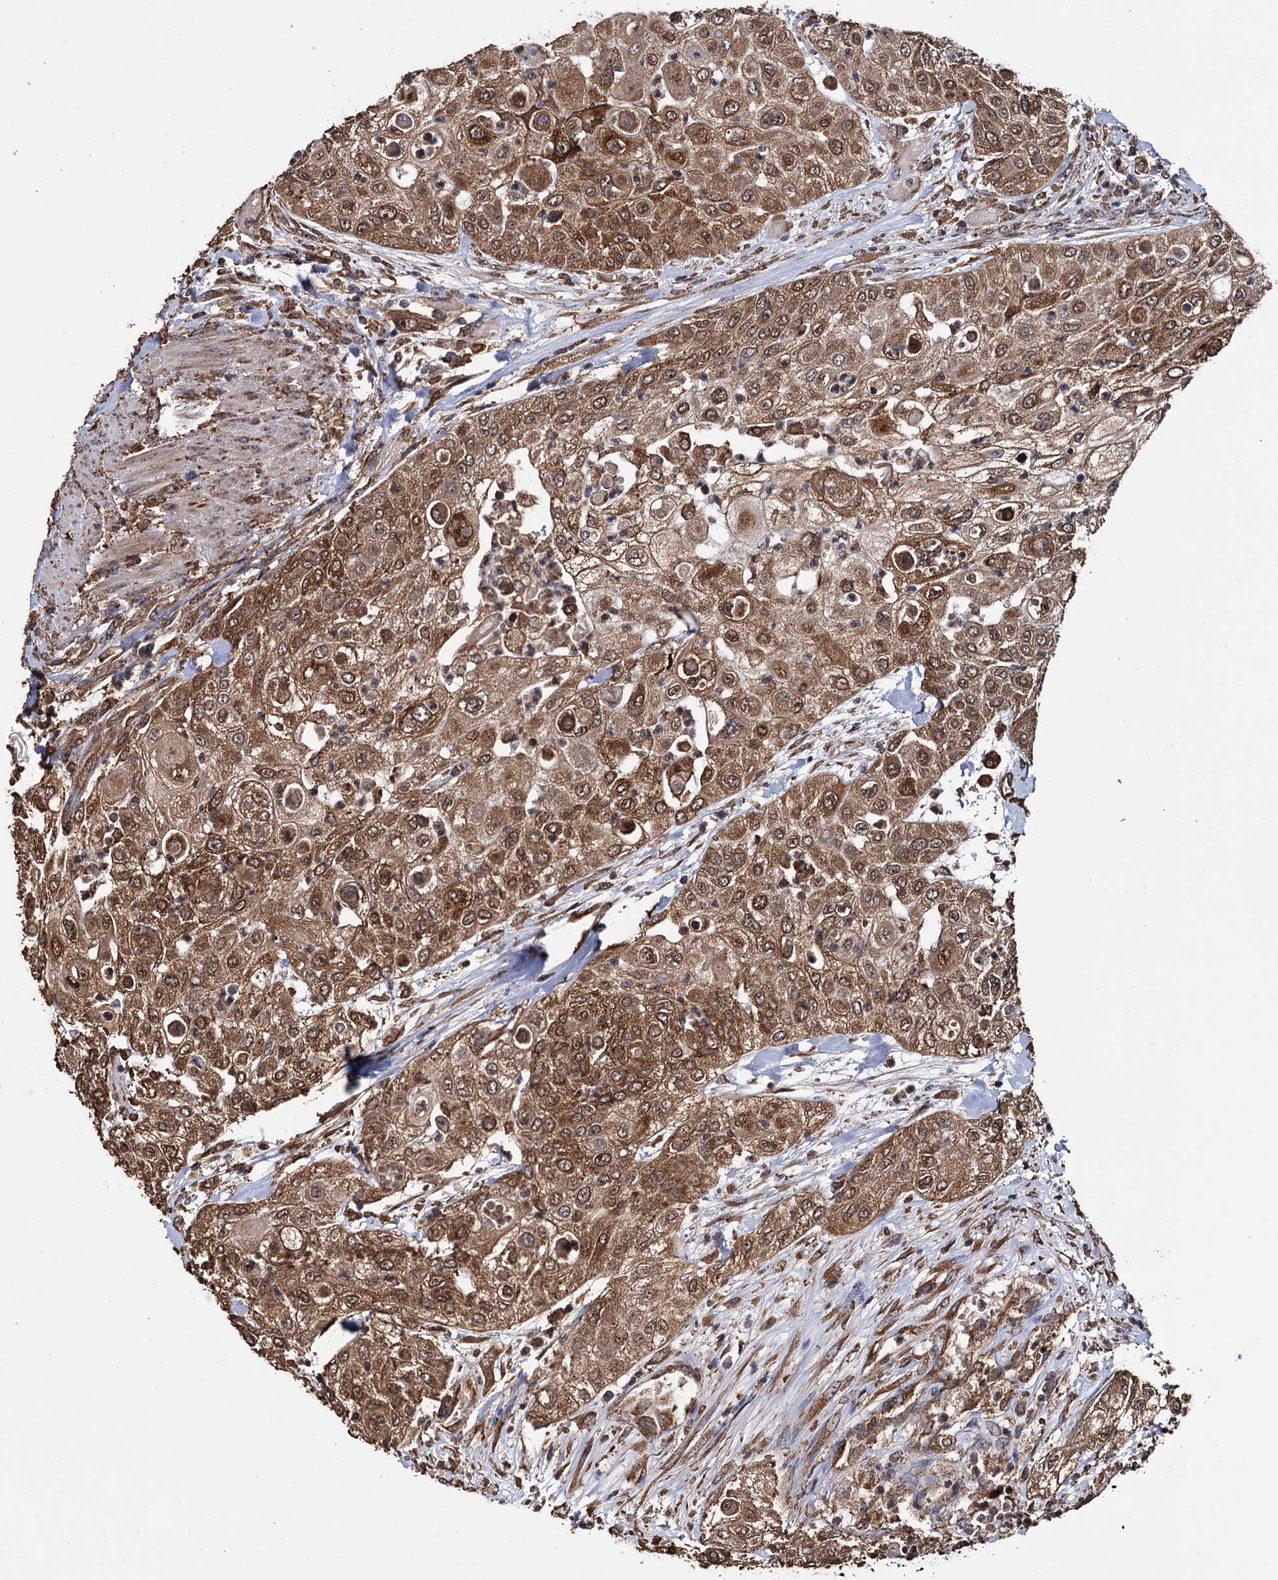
{"staining": {"intensity": "strong", "quantity": ">75%", "location": "cytoplasmic/membranous,nuclear"}, "tissue": "urothelial cancer", "cell_type": "Tumor cells", "image_type": "cancer", "snomed": [{"axis": "morphology", "description": "Urothelial carcinoma, High grade"}, {"axis": "topography", "description": "Urinary bladder"}], "caption": "This image demonstrates immunohistochemistry (IHC) staining of urothelial carcinoma (high-grade), with high strong cytoplasmic/membranous and nuclear positivity in approximately >75% of tumor cells.", "gene": "TBC1D12", "patient": {"sex": "female", "age": 79}}